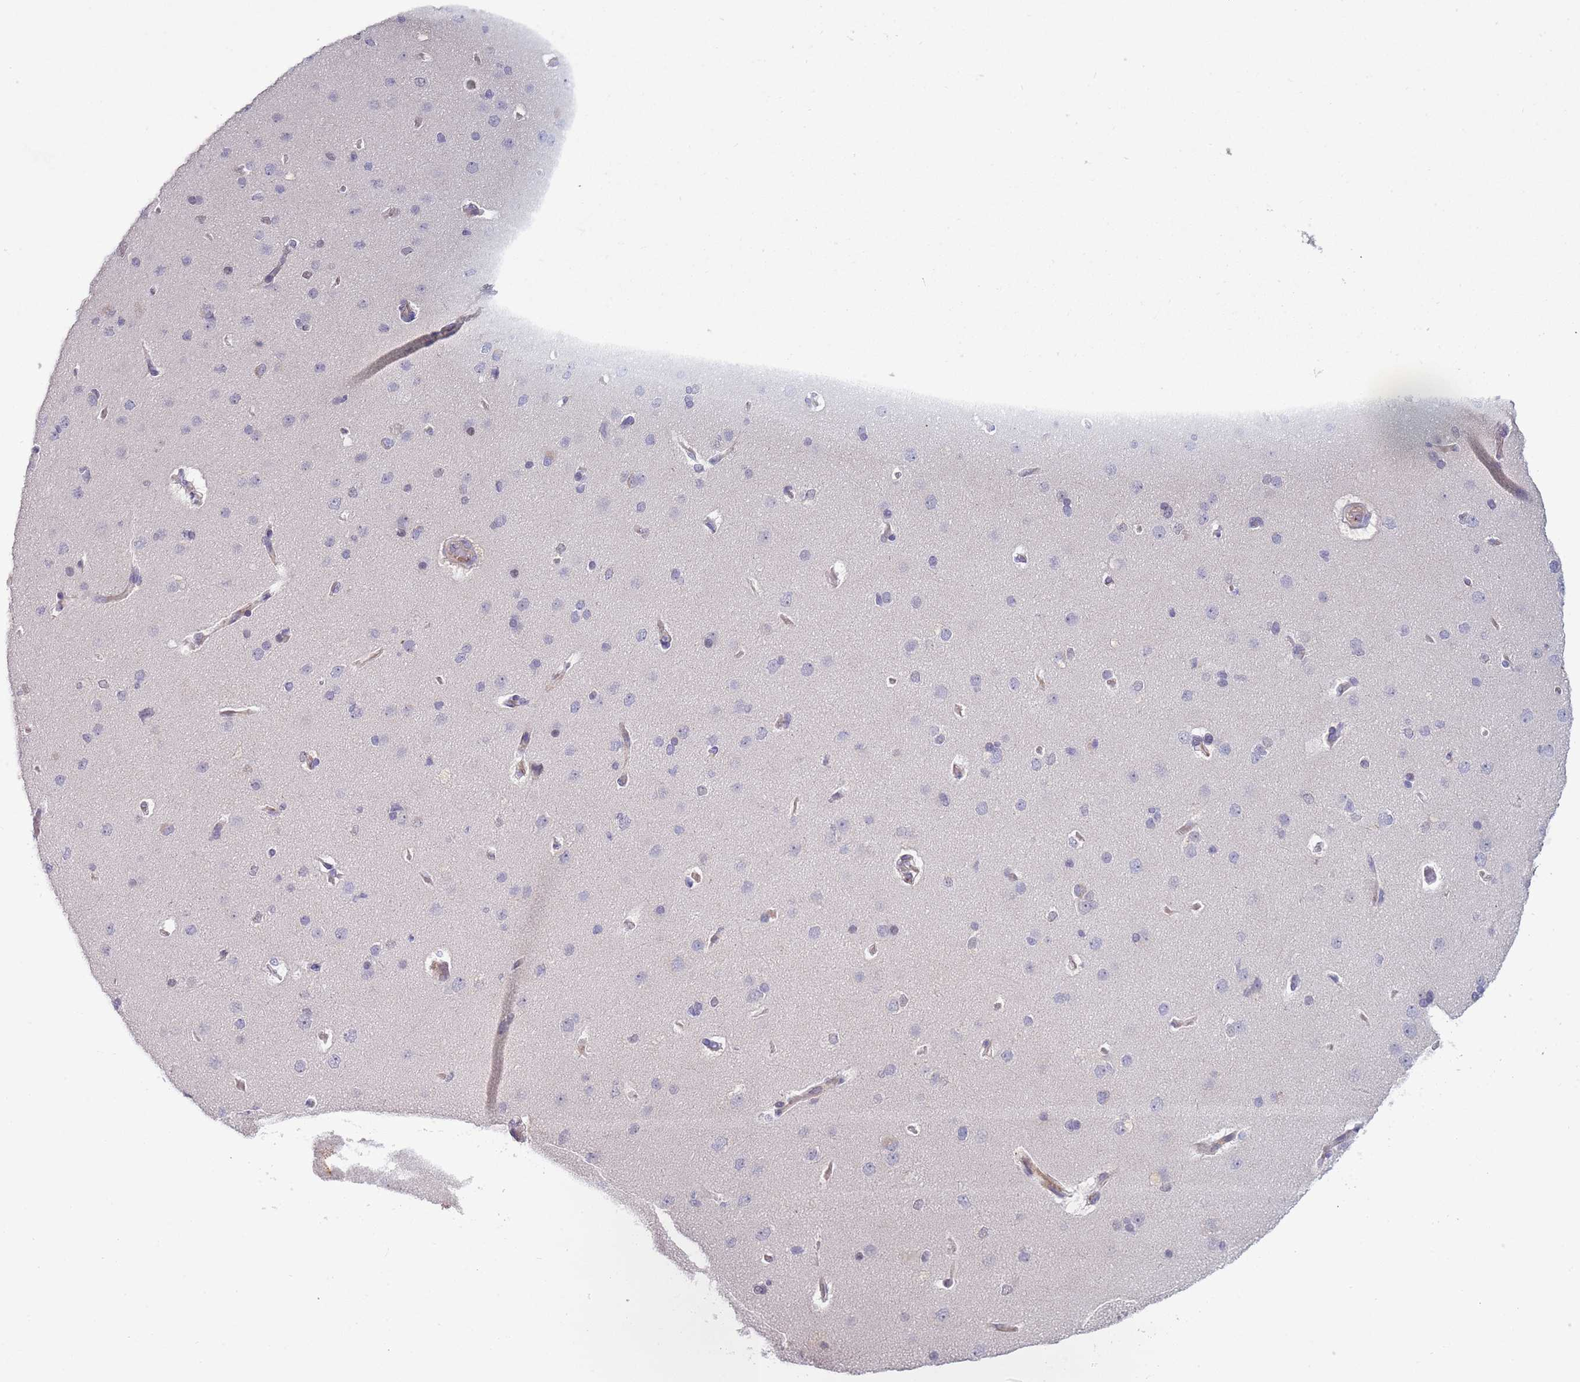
{"staining": {"intensity": "negative", "quantity": "none", "location": "none"}, "tissue": "cerebral cortex", "cell_type": "Endothelial cells", "image_type": "normal", "snomed": [{"axis": "morphology", "description": "Normal tissue, NOS"}, {"axis": "topography", "description": "Cerebral cortex"}], "caption": "Protein analysis of unremarkable cerebral cortex exhibits no significant staining in endothelial cells. (DAB (3,3'-diaminobenzidine) immunohistochemistry visualized using brightfield microscopy, high magnification).", "gene": "ENSG00000271254", "patient": {"sex": "male", "age": 62}}